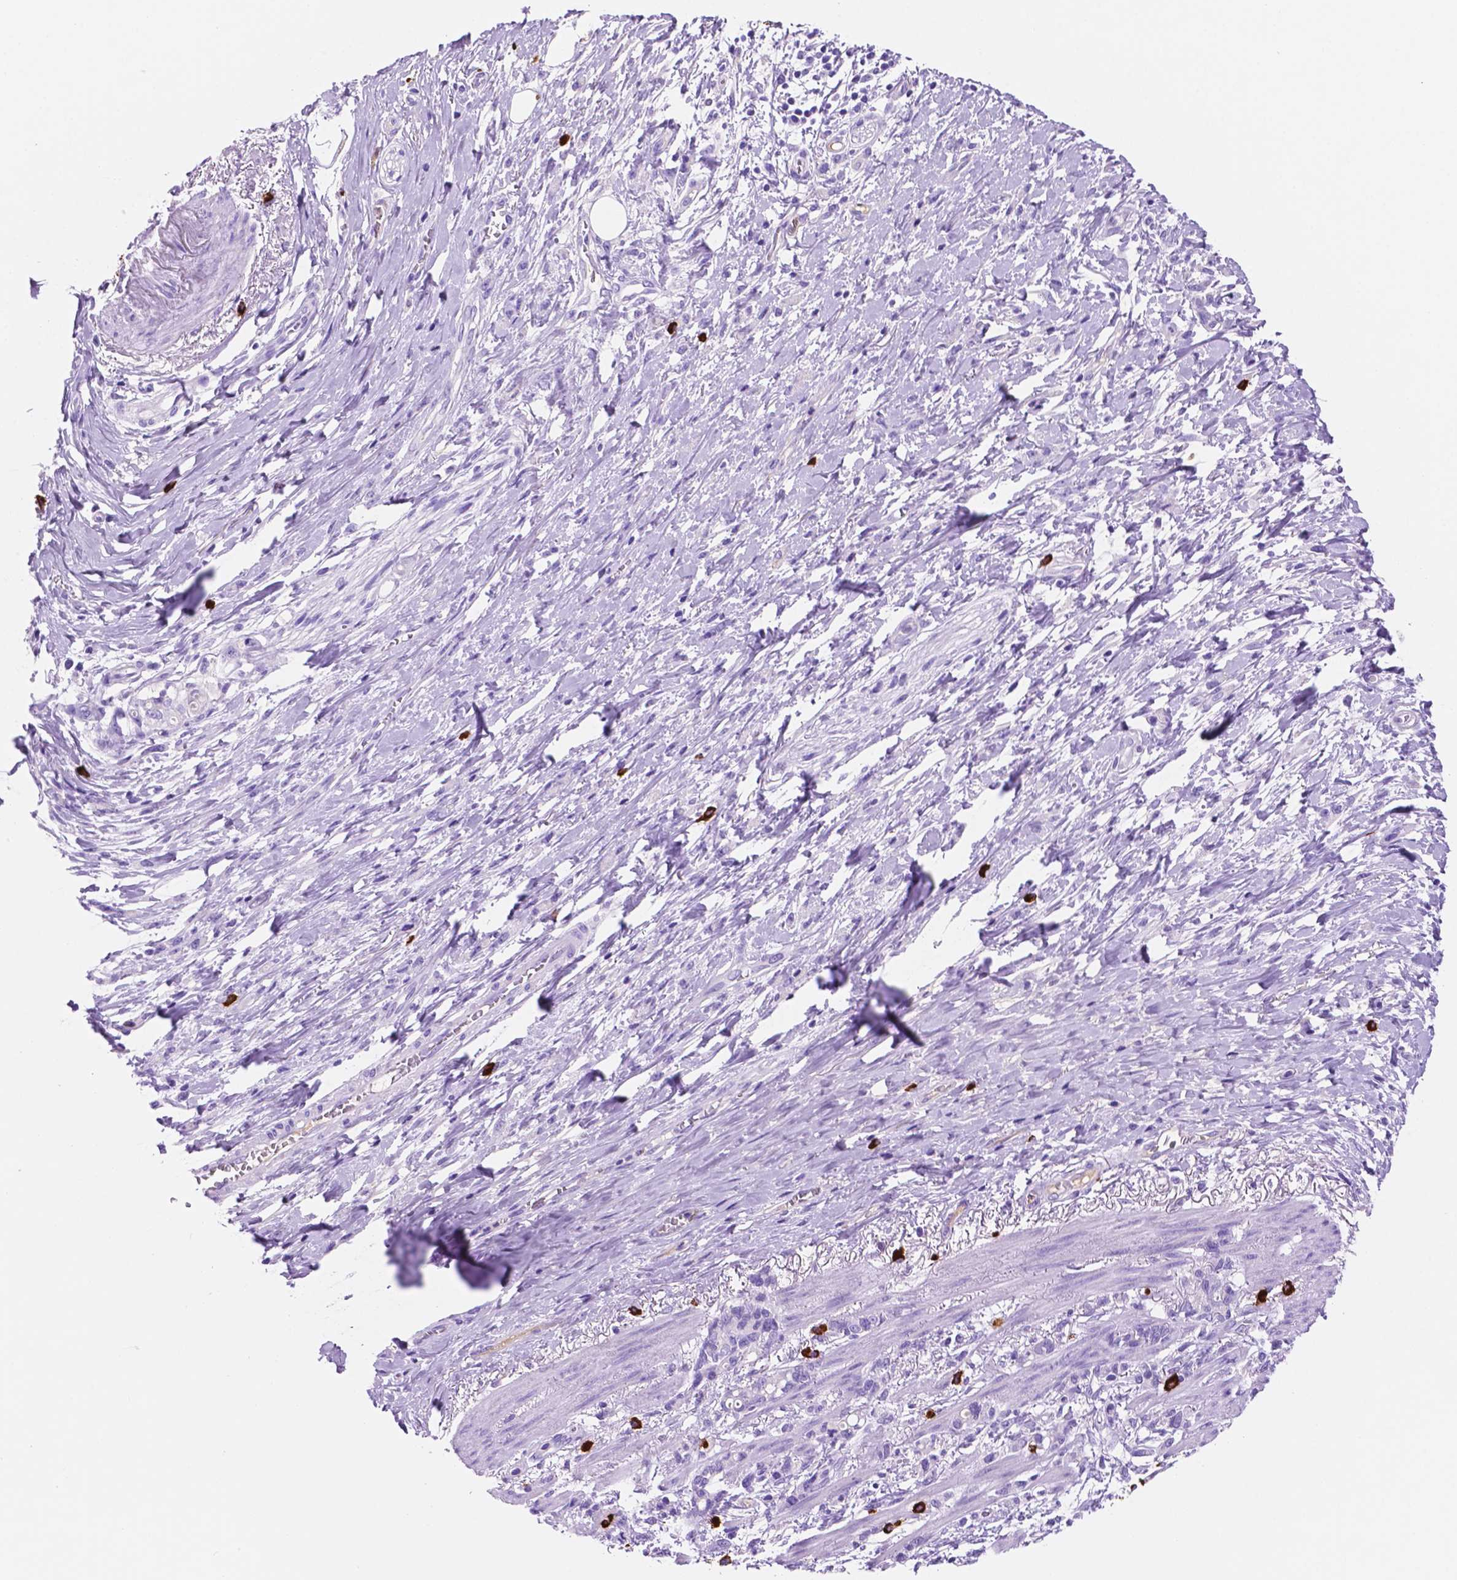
{"staining": {"intensity": "negative", "quantity": "none", "location": "none"}, "tissue": "stomach cancer", "cell_type": "Tumor cells", "image_type": "cancer", "snomed": [{"axis": "morphology", "description": "Adenocarcinoma, NOS"}, {"axis": "topography", "description": "Stomach"}], "caption": "Image shows no significant protein expression in tumor cells of stomach adenocarcinoma.", "gene": "FOXB2", "patient": {"sex": "female", "age": 84}}